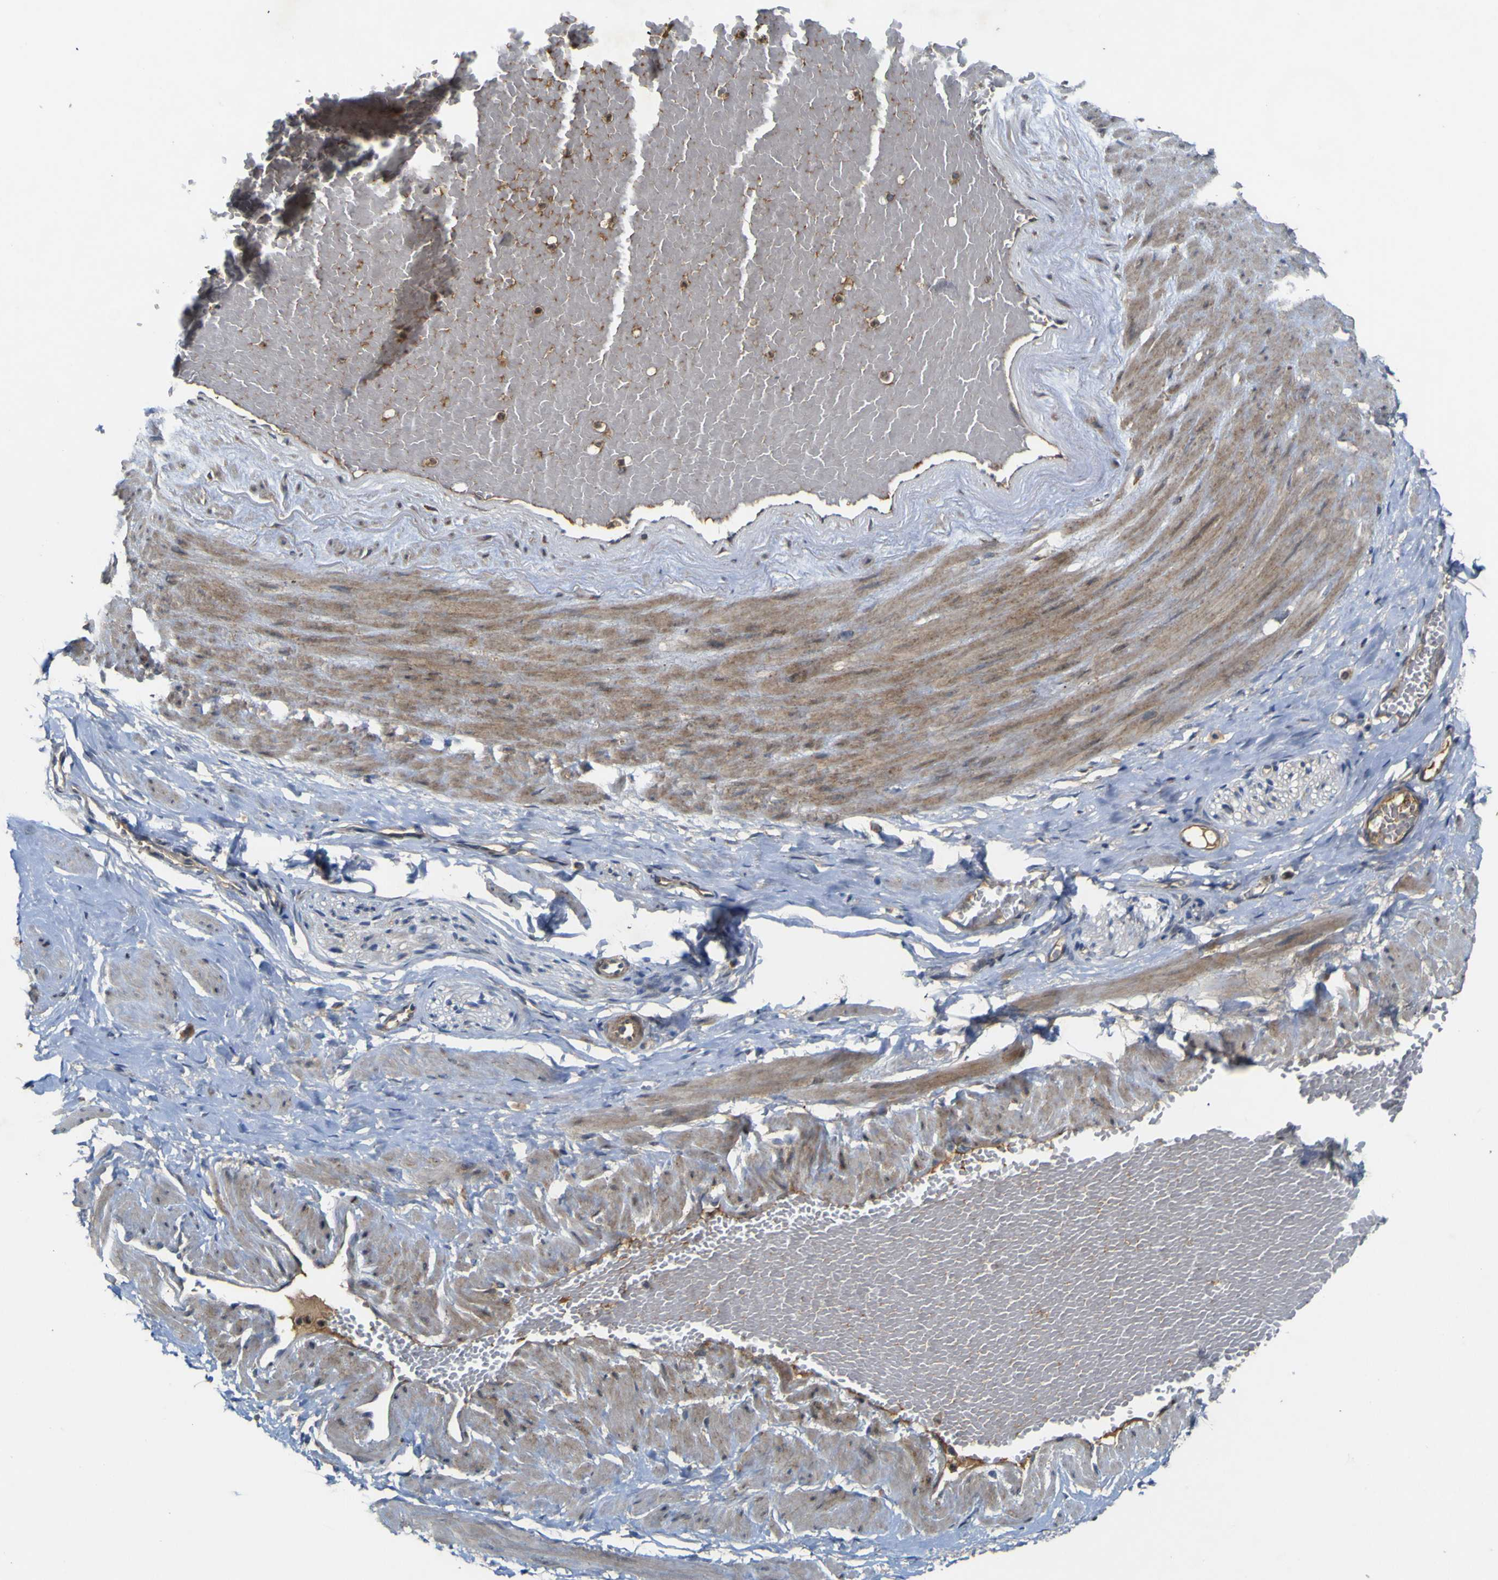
{"staining": {"intensity": "weak", "quantity": ">75%", "location": "cytoplasmic/membranous"}, "tissue": "adipose tissue", "cell_type": "Adipocytes", "image_type": "normal", "snomed": [{"axis": "morphology", "description": "Normal tissue, NOS"}, {"axis": "topography", "description": "Soft tissue"}, {"axis": "topography", "description": "Vascular tissue"}], "caption": "Adipocytes reveal low levels of weak cytoplasmic/membranous staining in approximately >75% of cells in benign human adipose tissue. (DAB (3,3'-diaminobenzidine) = brown stain, brightfield microscopy at high magnification).", "gene": "IRAK2", "patient": {"sex": "female", "age": 35}}